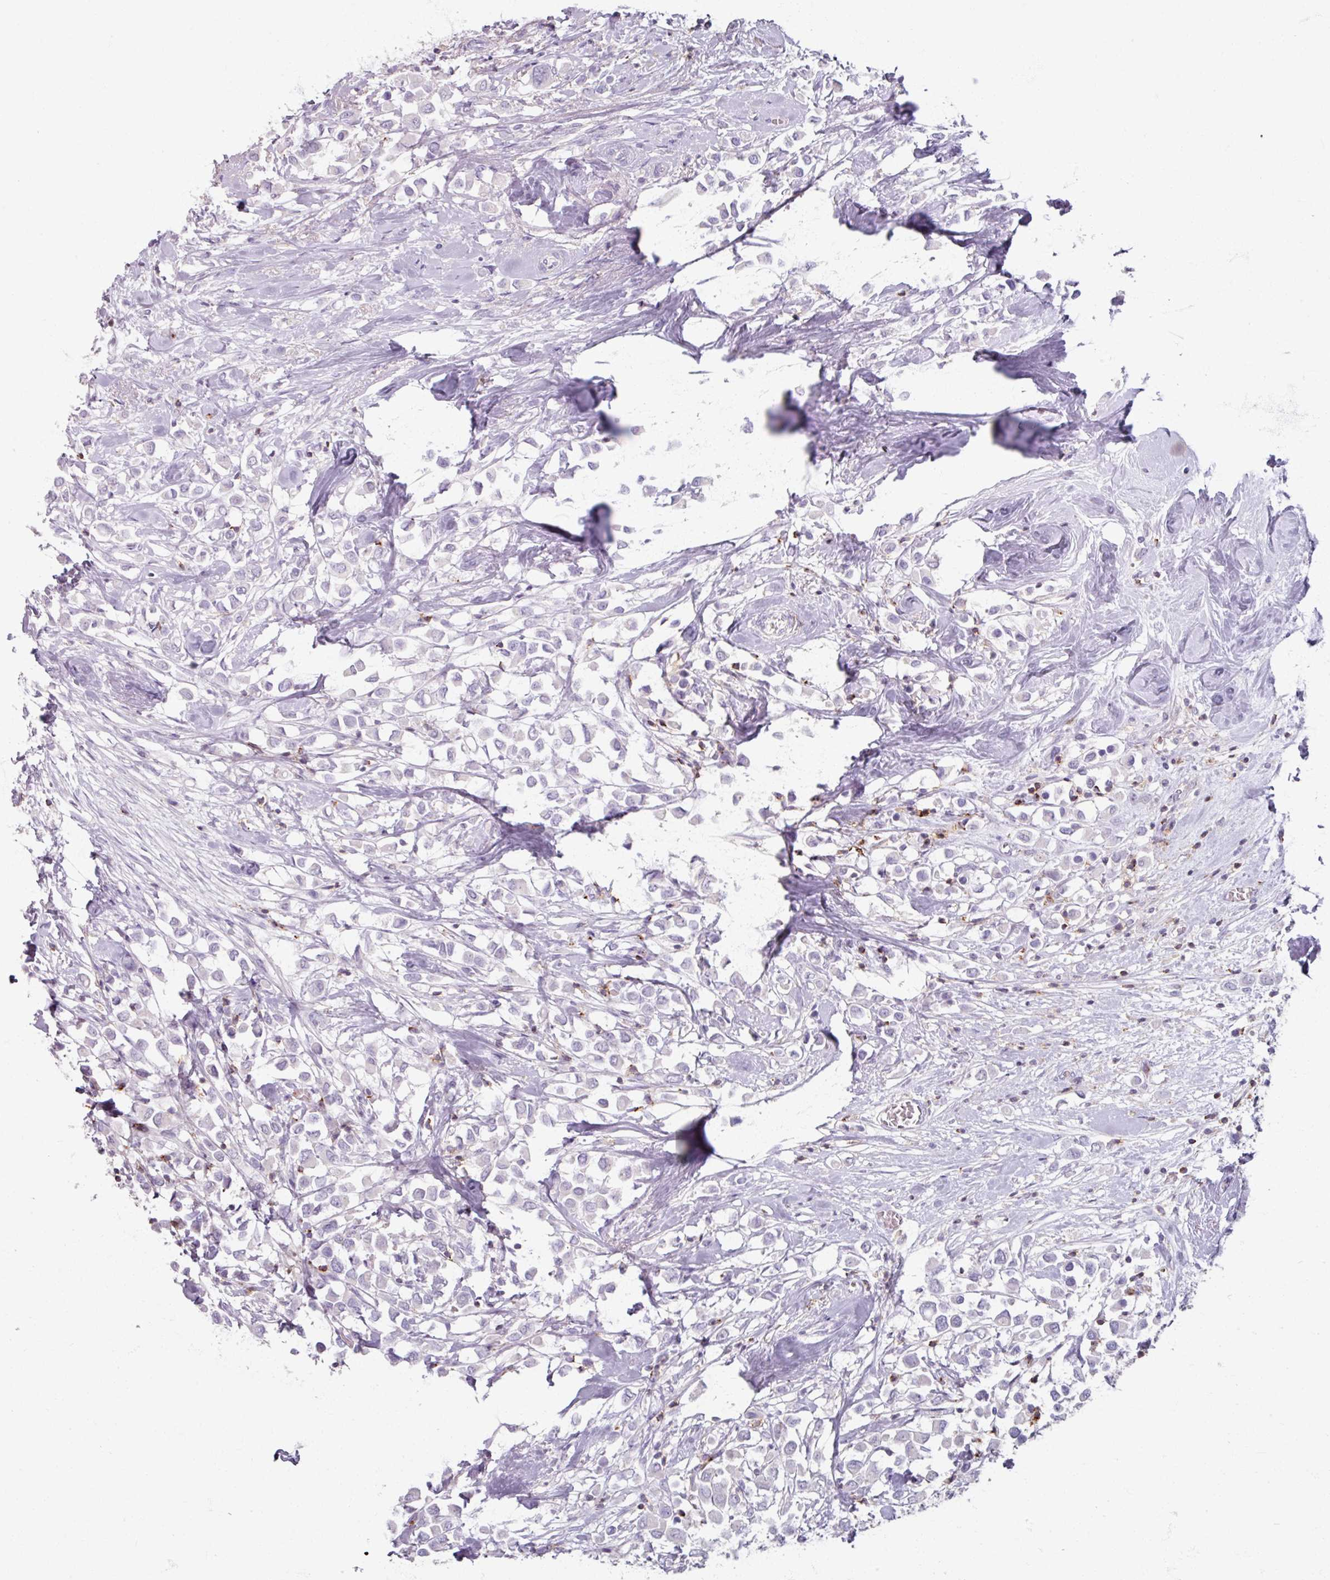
{"staining": {"intensity": "negative", "quantity": "none", "location": "none"}, "tissue": "breast cancer", "cell_type": "Tumor cells", "image_type": "cancer", "snomed": [{"axis": "morphology", "description": "Duct carcinoma"}, {"axis": "topography", "description": "Breast"}], "caption": "Micrograph shows no significant protein staining in tumor cells of breast cancer (invasive ductal carcinoma).", "gene": "PTPRC", "patient": {"sex": "female", "age": 61}}